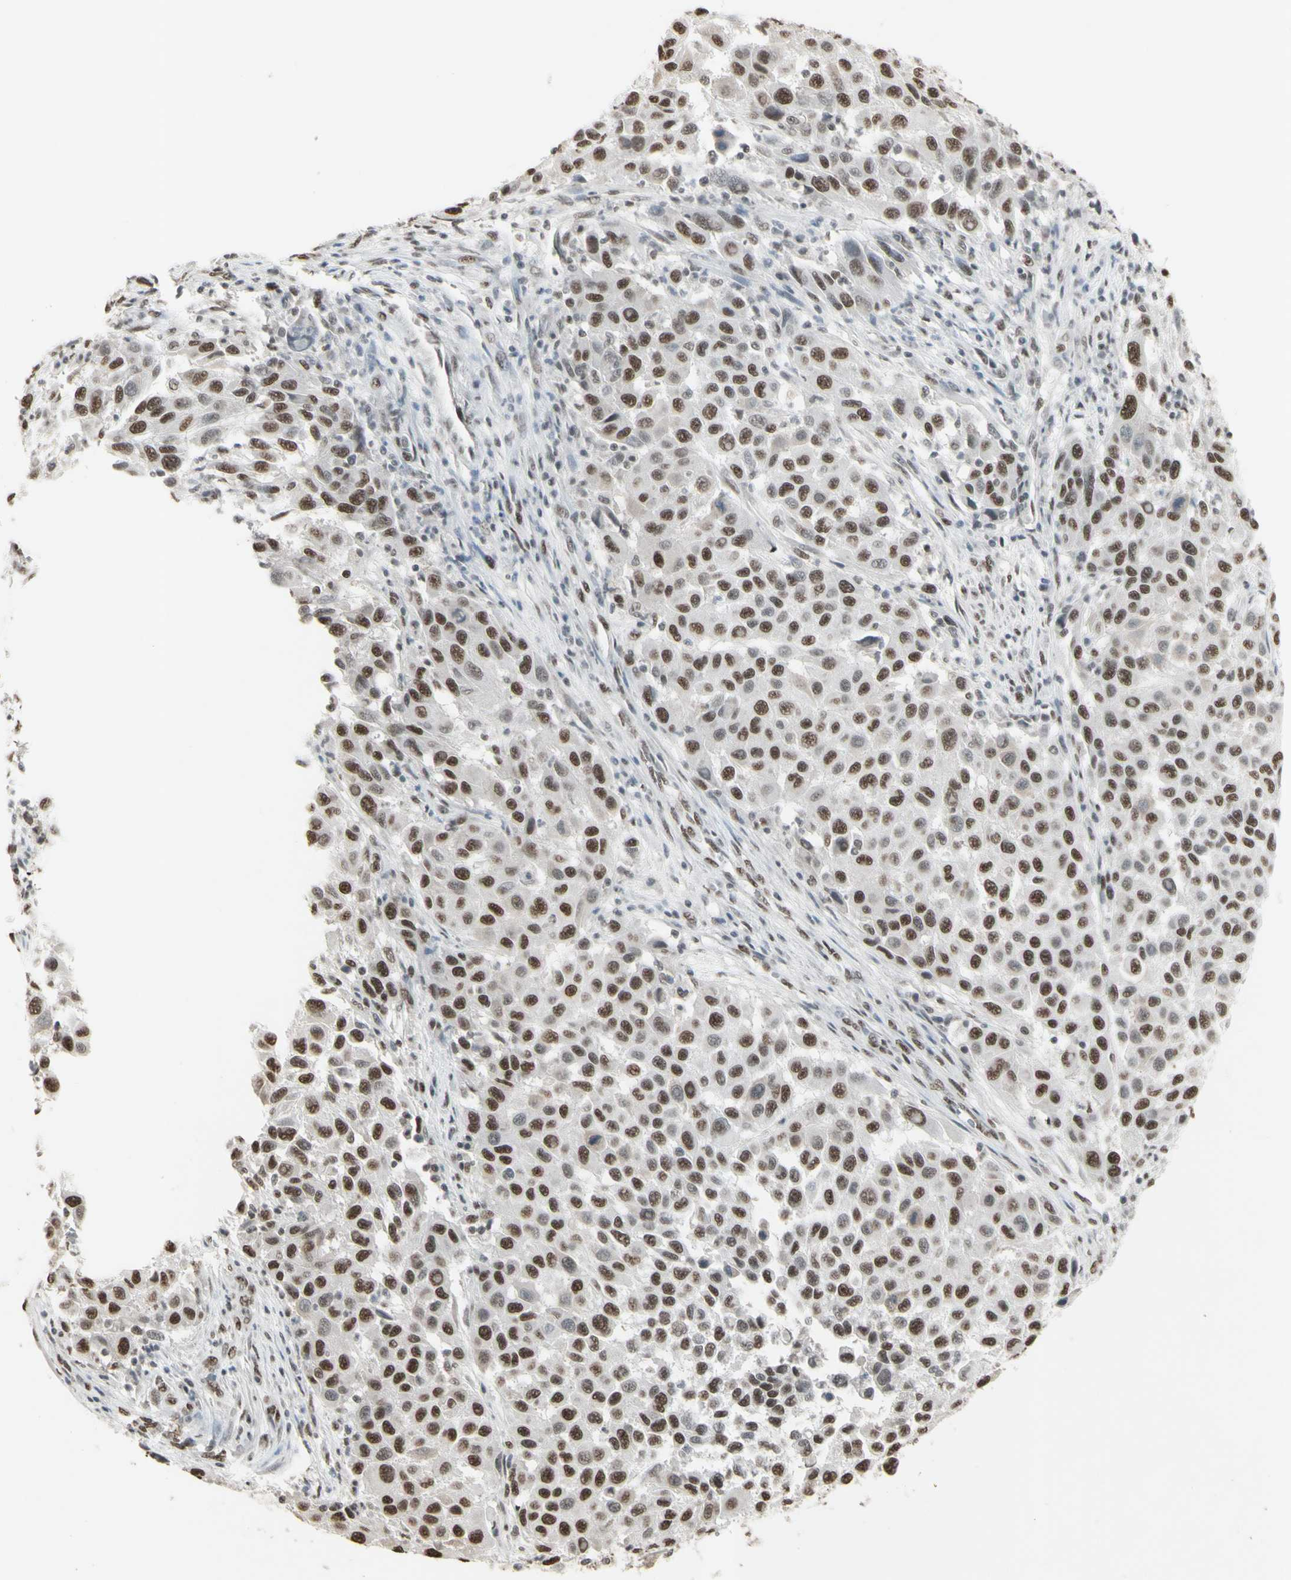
{"staining": {"intensity": "moderate", "quantity": ">75%", "location": "nuclear"}, "tissue": "melanoma", "cell_type": "Tumor cells", "image_type": "cancer", "snomed": [{"axis": "morphology", "description": "Malignant melanoma, Metastatic site"}, {"axis": "topography", "description": "Lymph node"}], "caption": "About >75% of tumor cells in melanoma exhibit moderate nuclear protein positivity as visualized by brown immunohistochemical staining.", "gene": "TRIM28", "patient": {"sex": "male", "age": 61}}